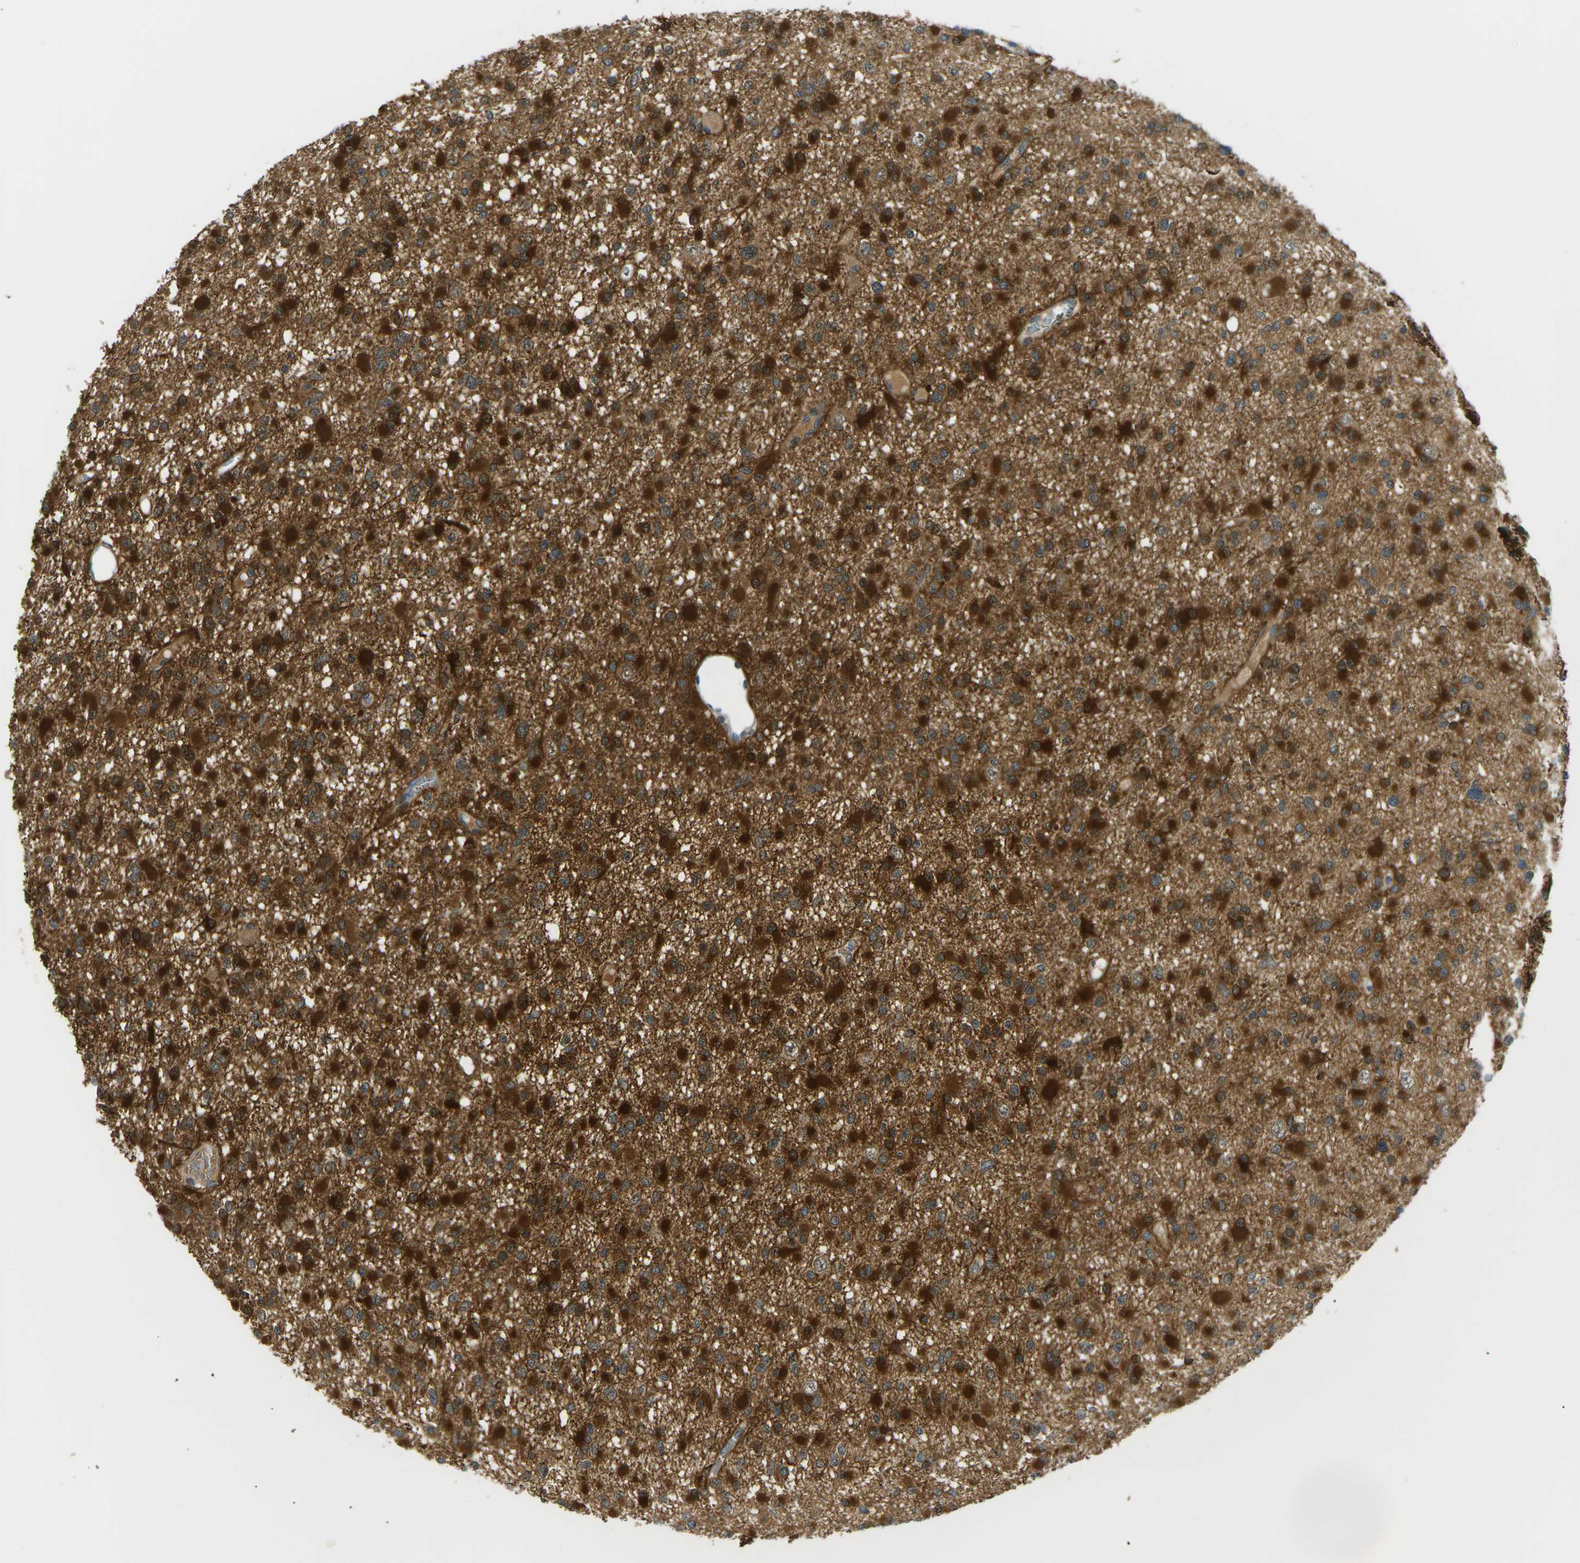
{"staining": {"intensity": "strong", "quantity": ">75%", "location": "cytoplasmic/membranous,nuclear"}, "tissue": "glioma", "cell_type": "Tumor cells", "image_type": "cancer", "snomed": [{"axis": "morphology", "description": "Glioma, malignant, Low grade"}, {"axis": "topography", "description": "Brain"}], "caption": "Malignant glioma (low-grade) tissue displays strong cytoplasmic/membranous and nuclear expression in about >75% of tumor cells", "gene": "PSAT1", "patient": {"sex": "female", "age": 22}}